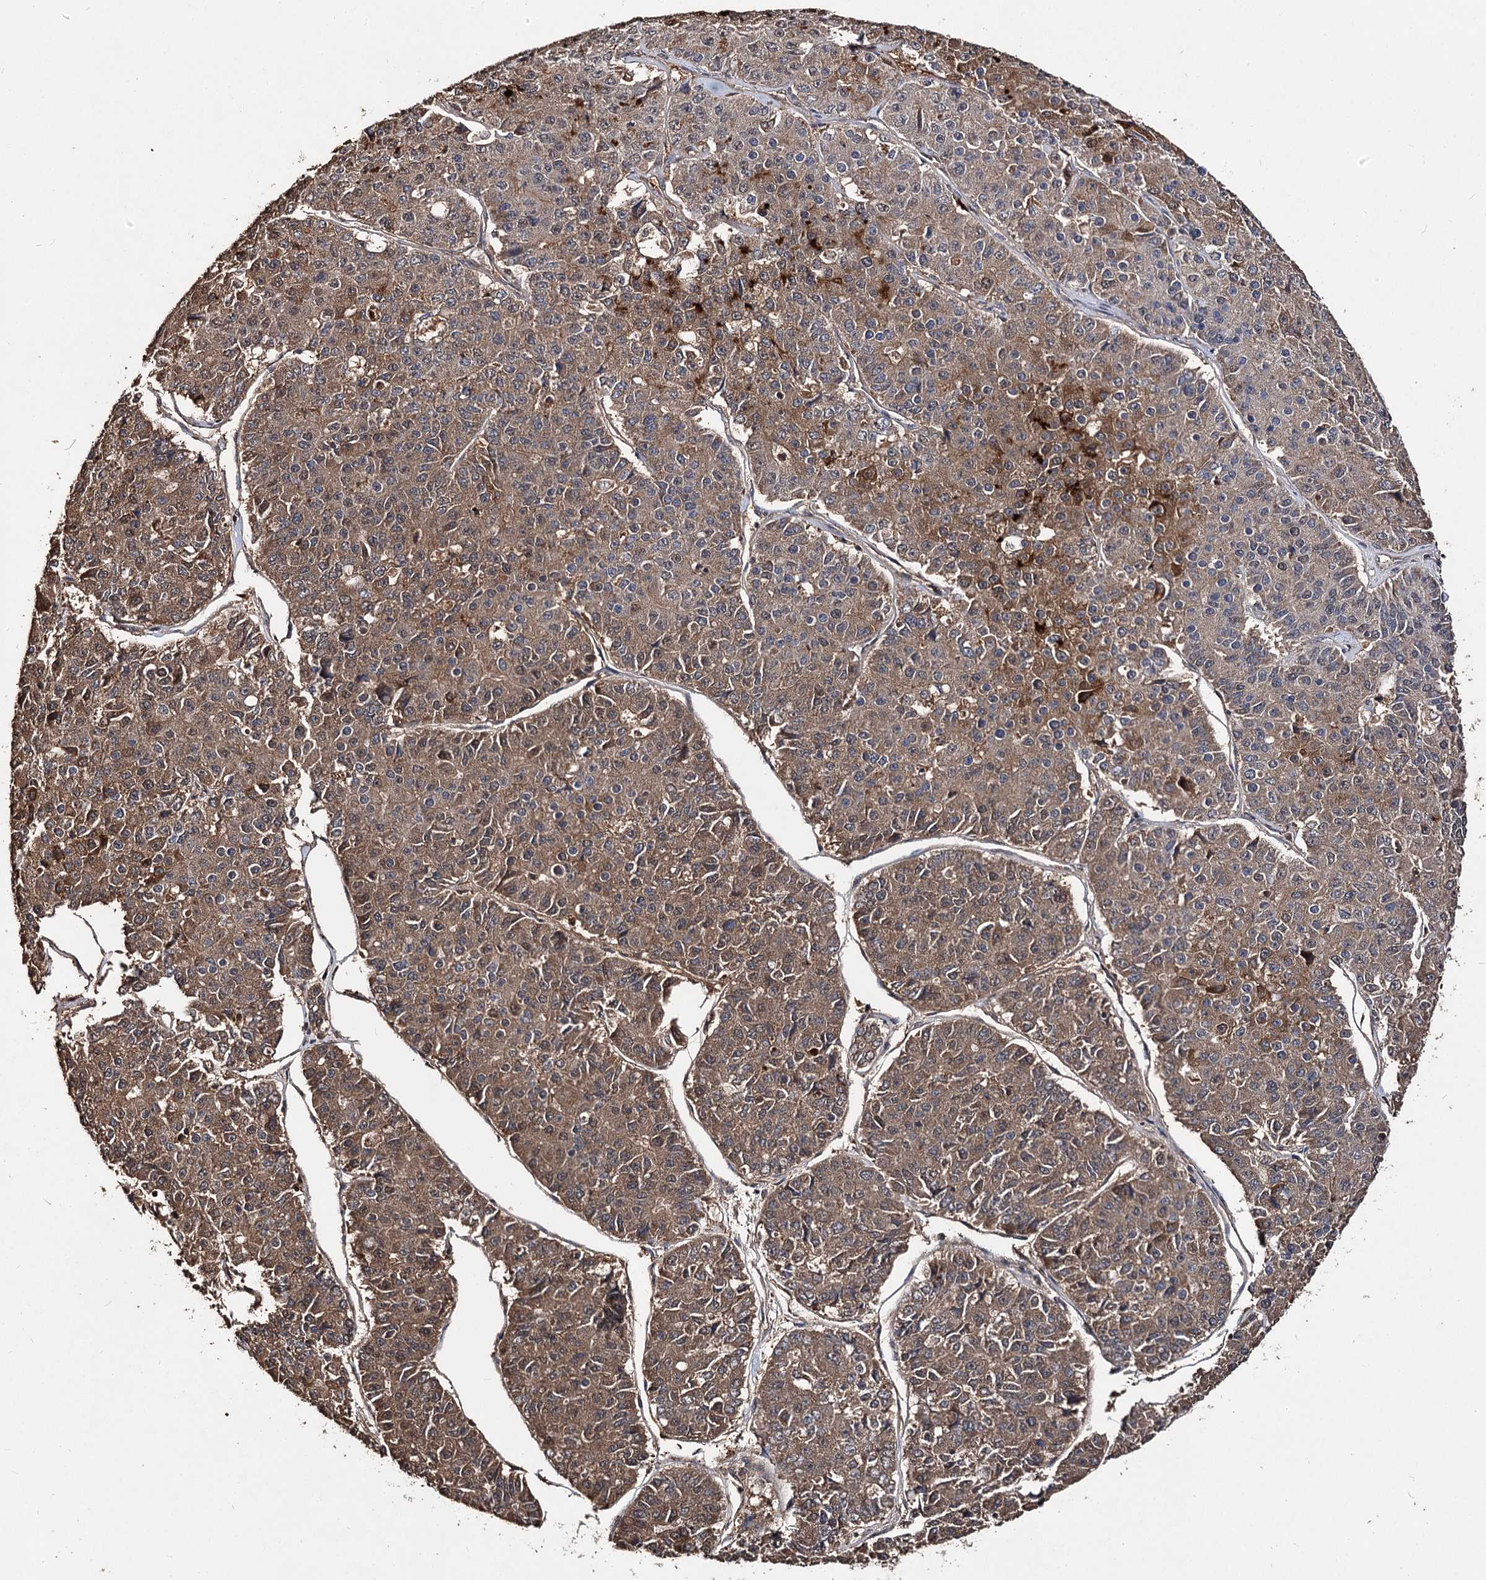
{"staining": {"intensity": "moderate", "quantity": ">75%", "location": "cytoplasmic/membranous"}, "tissue": "pancreatic cancer", "cell_type": "Tumor cells", "image_type": "cancer", "snomed": [{"axis": "morphology", "description": "Adenocarcinoma, NOS"}, {"axis": "topography", "description": "Pancreas"}], "caption": "This is a histology image of IHC staining of pancreatic cancer (adenocarcinoma), which shows moderate positivity in the cytoplasmic/membranous of tumor cells.", "gene": "ARL13A", "patient": {"sex": "male", "age": 50}}